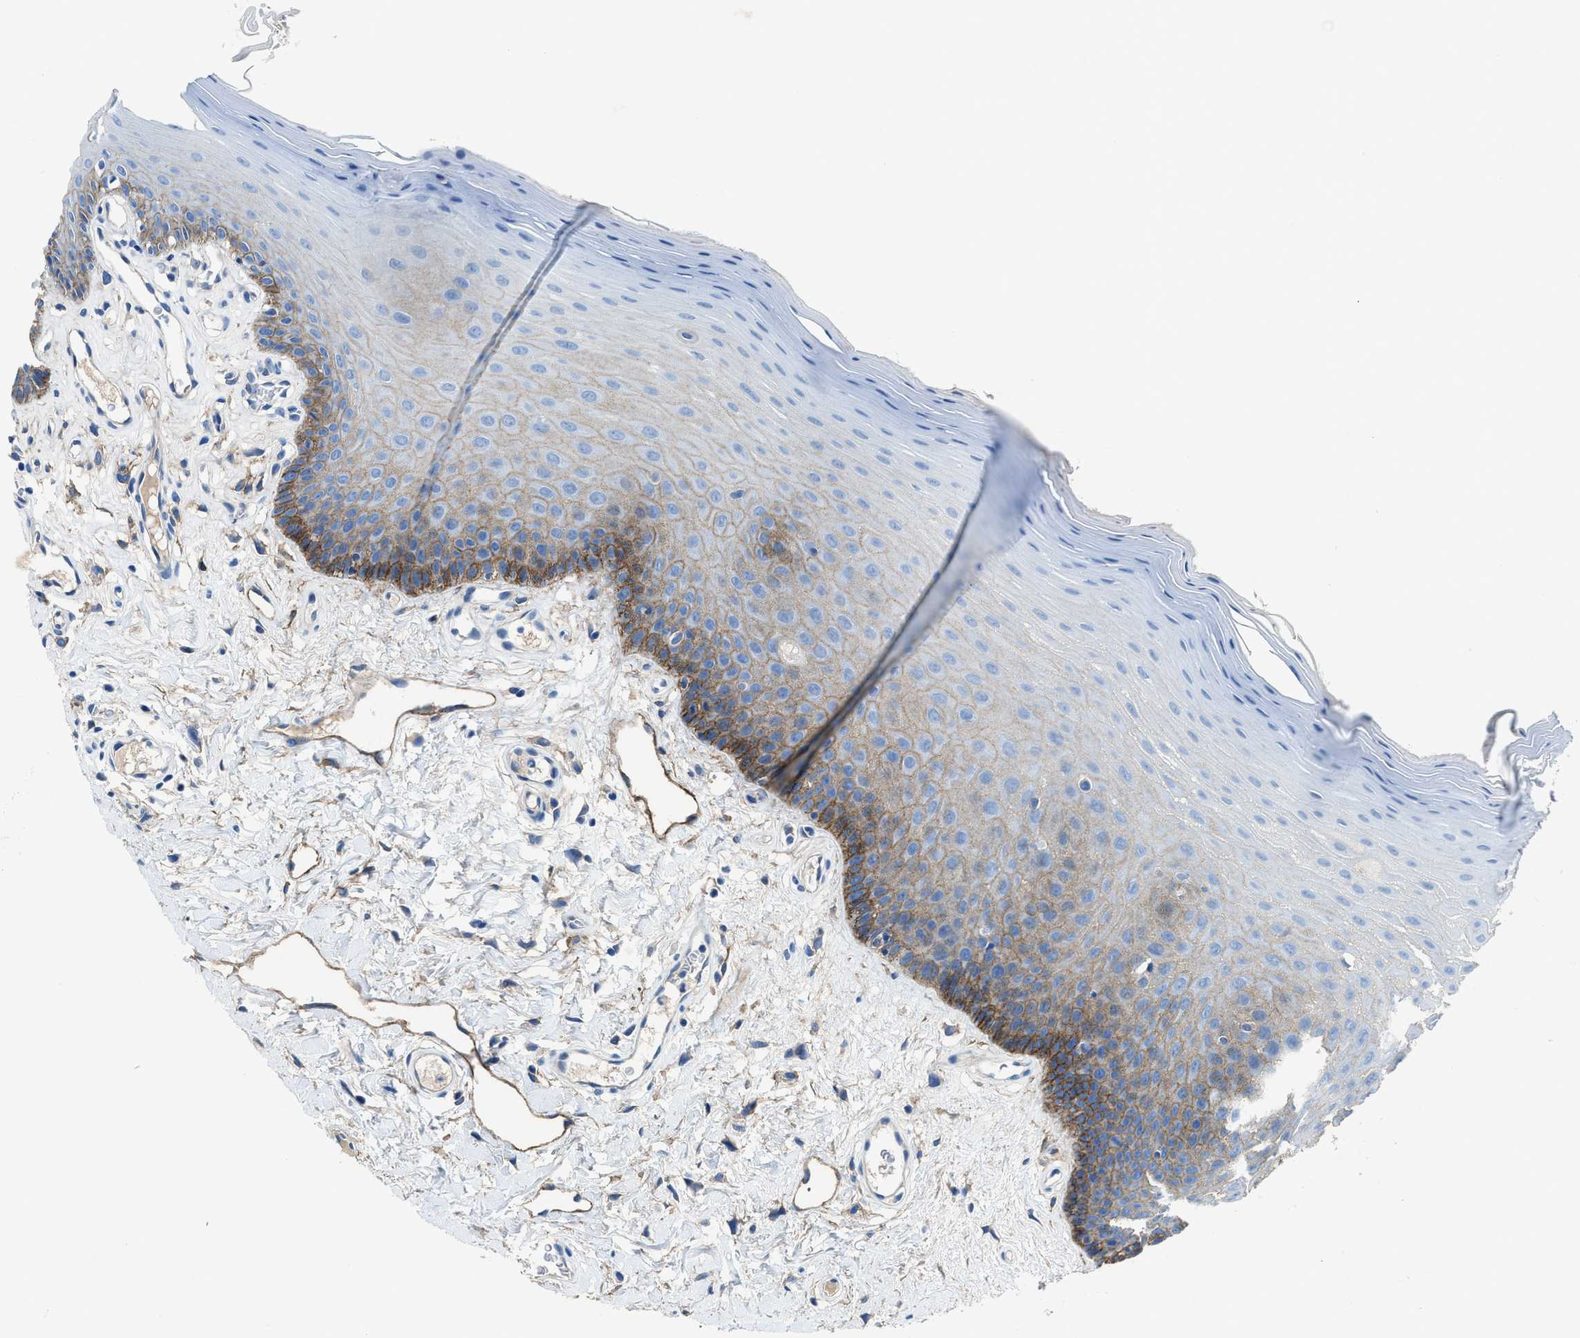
{"staining": {"intensity": "moderate", "quantity": "<25%", "location": "cytoplasmic/membranous"}, "tissue": "oral mucosa", "cell_type": "Squamous epithelial cells", "image_type": "normal", "snomed": [{"axis": "morphology", "description": "Normal tissue, NOS"}, {"axis": "morphology", "description": "Squamous cell carcinoma, NOS"}, {"axis": "topography", "description": "Skeletal muscle"}, {"axis": "topography", "description": "Adipose tissue"}, {"axis": "topography", "description": "Vascular tissue"}, {"axis": "topography", "description": "Oral tissue"}, {"axis": "topography", "description": "Peripheral nerve tissue"}, {"axis": "topography", "description": "Head-Neck"}], "caption": "The immunohistochemical stain highlights moderate cytoplasmic/membranous staining in squamous epithelial cells of normal oral mucosa.", "gene": "PTGFRN", "patient": {"sex": "male", "age": 71}}